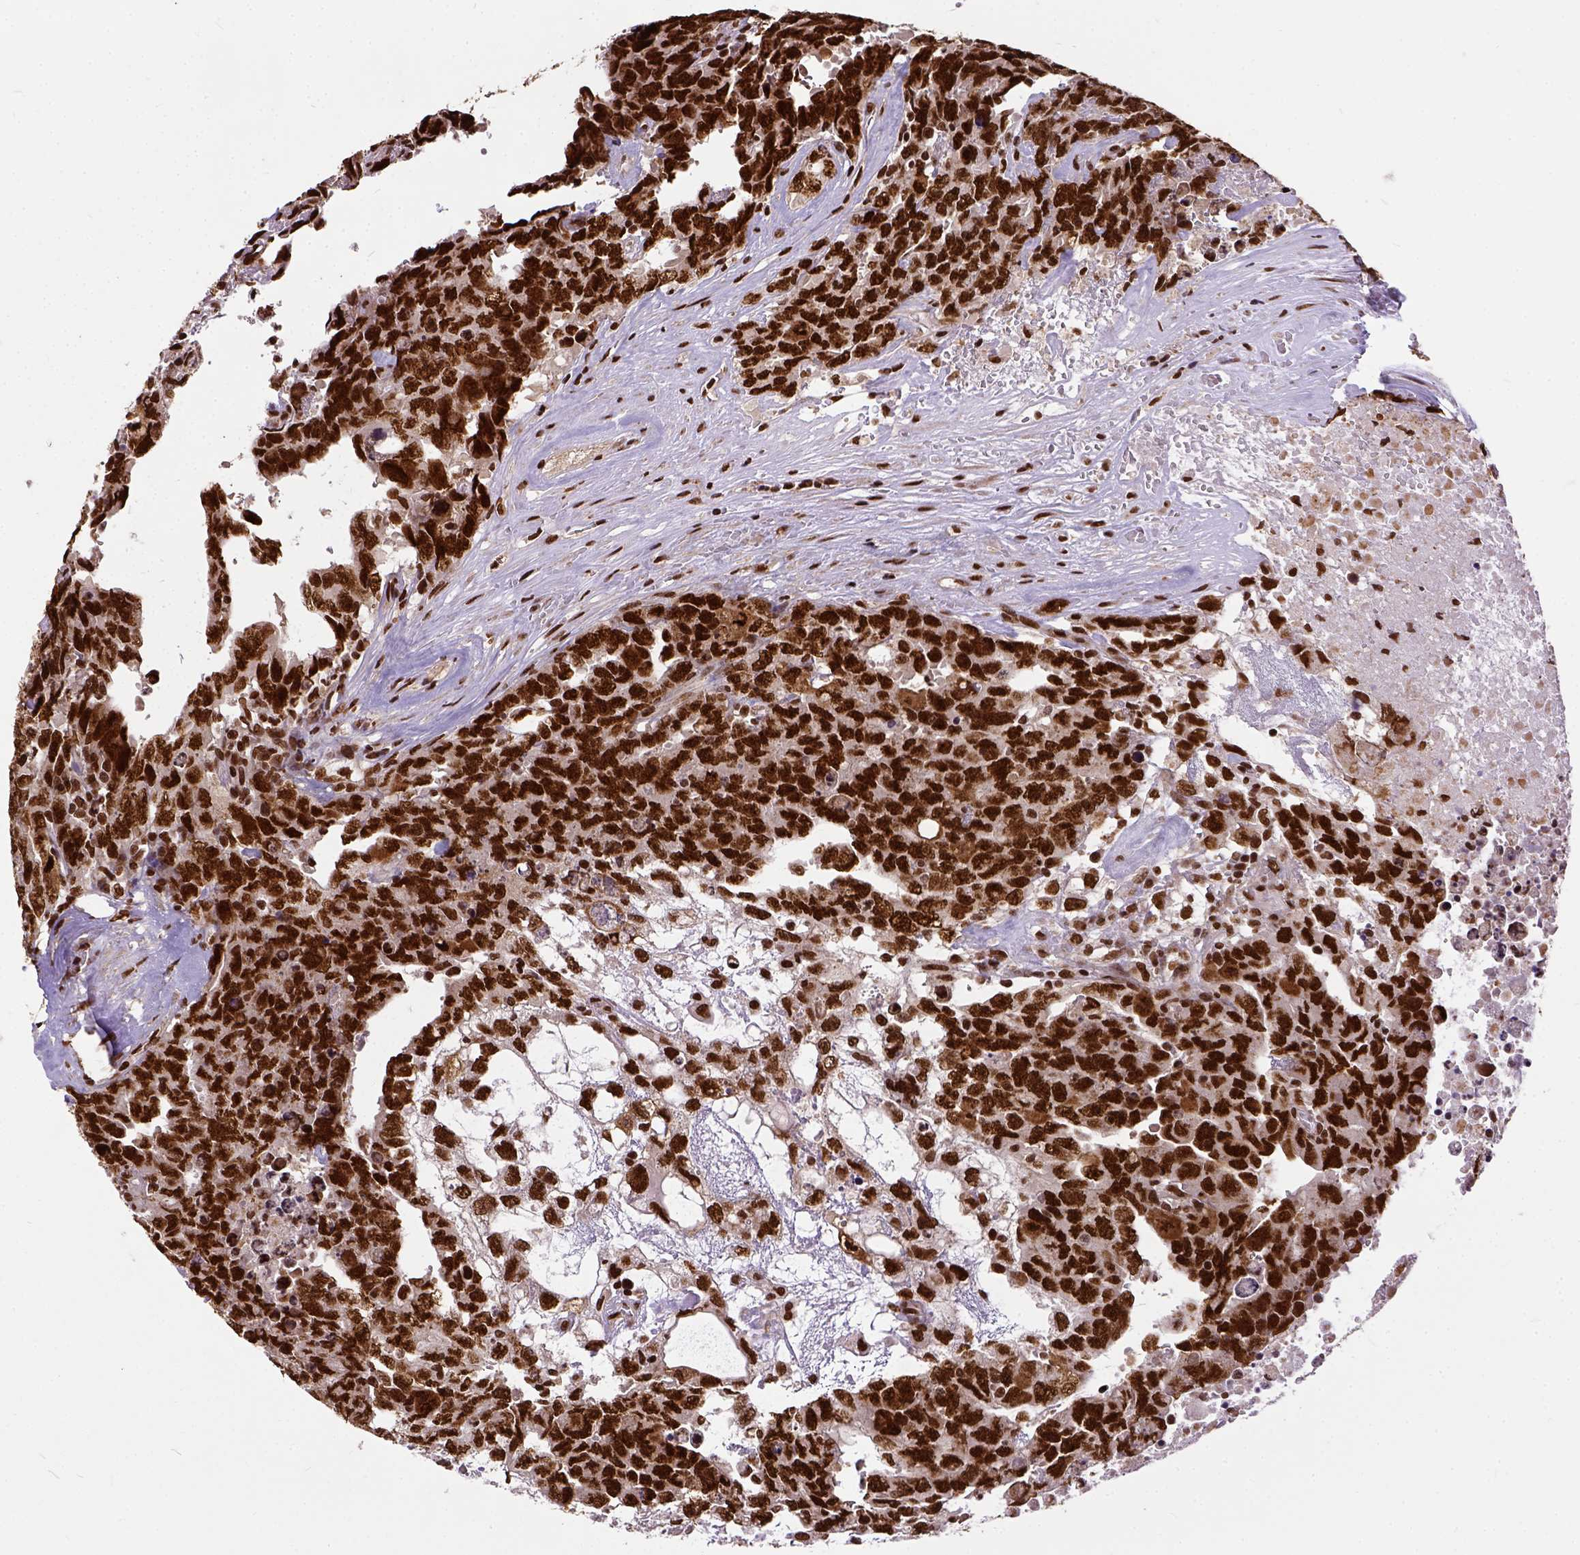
{"staining": {"intensity": "strong", "quantity": ">75%", "location": "nuclear"}, "tissue": "testis cancer", "cell_type": "Tumor cells", "image_type": "cancer", "snomed": [{"axis": "morphology", "description": "Carcinoma, Embryonal, NOS"}, {"axis": "topography", "description": "Testis"}], "caption": "Strong nuclear protein positivity is appreciated in approximately >75% of tumor cells in testis cancer (embryonal carcinoma).", "gene": "NACC1", "patient": {"sex": "male", "age": 24}}